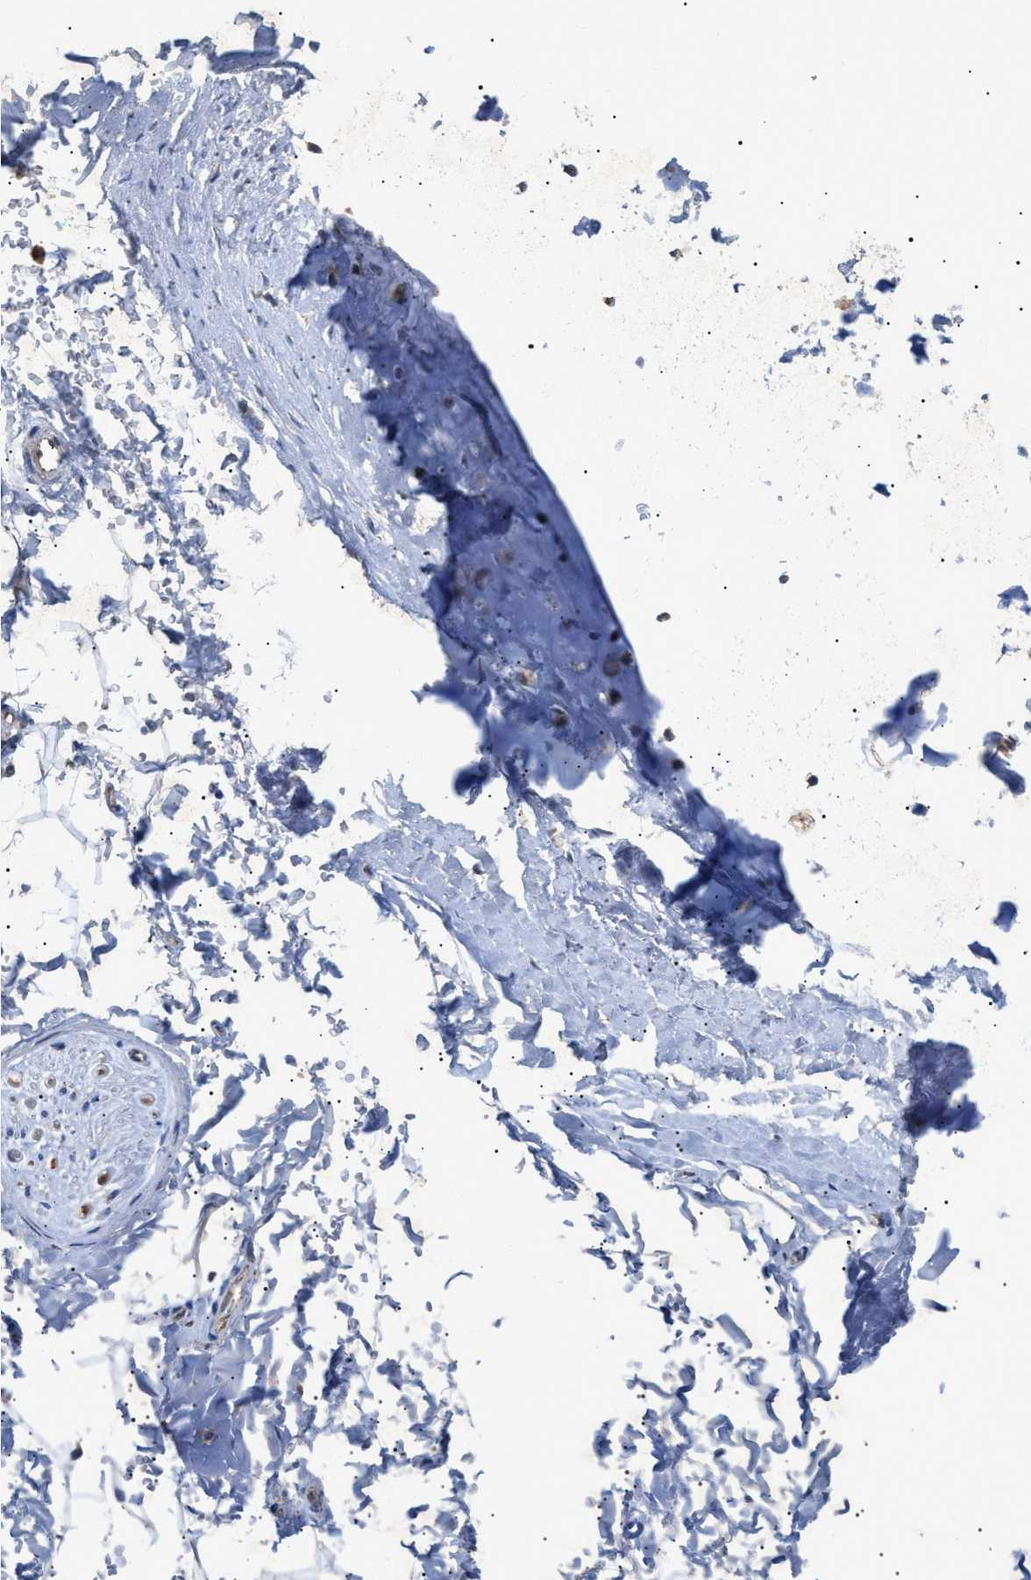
{"staining": {"intensity": "negative", "quantity": "none", "location": "none"}, "tissue": "adipose tissue", "cell_type": "Adipocytes", "image_type": "normal", "snomed": [{"axis": "morphology", "description": "Normal tissue, NOS"}, {"axis": "topography", "description": "Cartilage tissue"}, {"axis": "topography", "description": "Bronchus"}], "caption": "This is a photomicrograph of immunohistochemistry staining of unremarkable adipose tissue, which shows no positivity in adipocytes.", "gene": "SIRT5", "patient": {"sex": "female", "age": 73}}